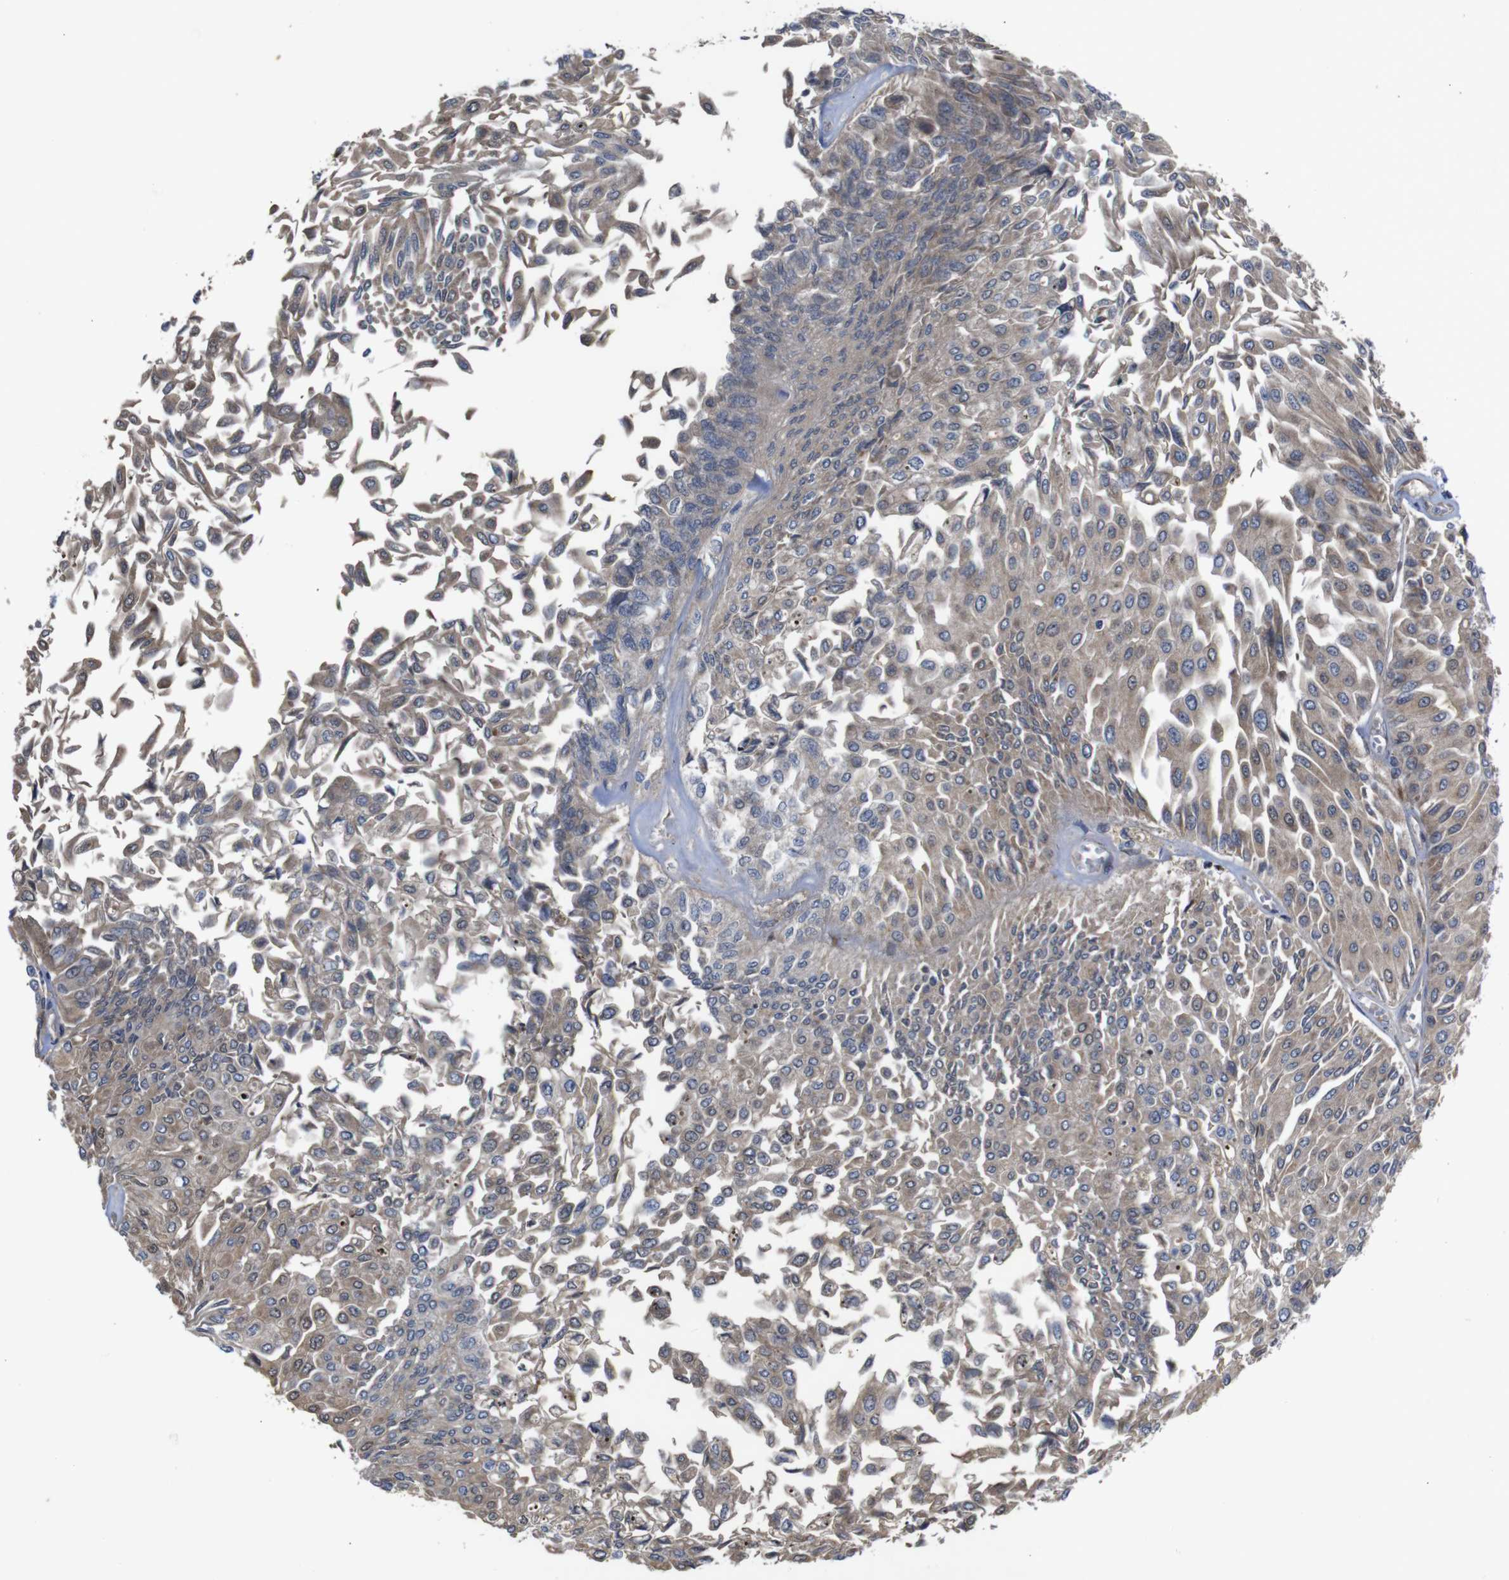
{"staining": {"intensity": "weak", "quantity": ">75%", "location": "cytoplasmic/membranous"}, "tissue": "urothelial cancer", "cell_type": "Tumor cells", "image_type": "cancer", "snomed": [{"axis": "morphology", "description": "Urothelial carcinoma, Low grade"}, {"axis": "topography", "description": "Urinary bladder"}], "caption": "Immunohistochemistry (IHC) of urothelial carcinoma (low-grade) reveals low levels of weak cytoplasmic/membranous positivity in about >75% of tumor cells. (DAB (3,3'-diaminobenzidine) IHC with brightfield microscopy, high magnification).", "gene": "PTPN1", "patient": {"sex": "male", "age": 67}}